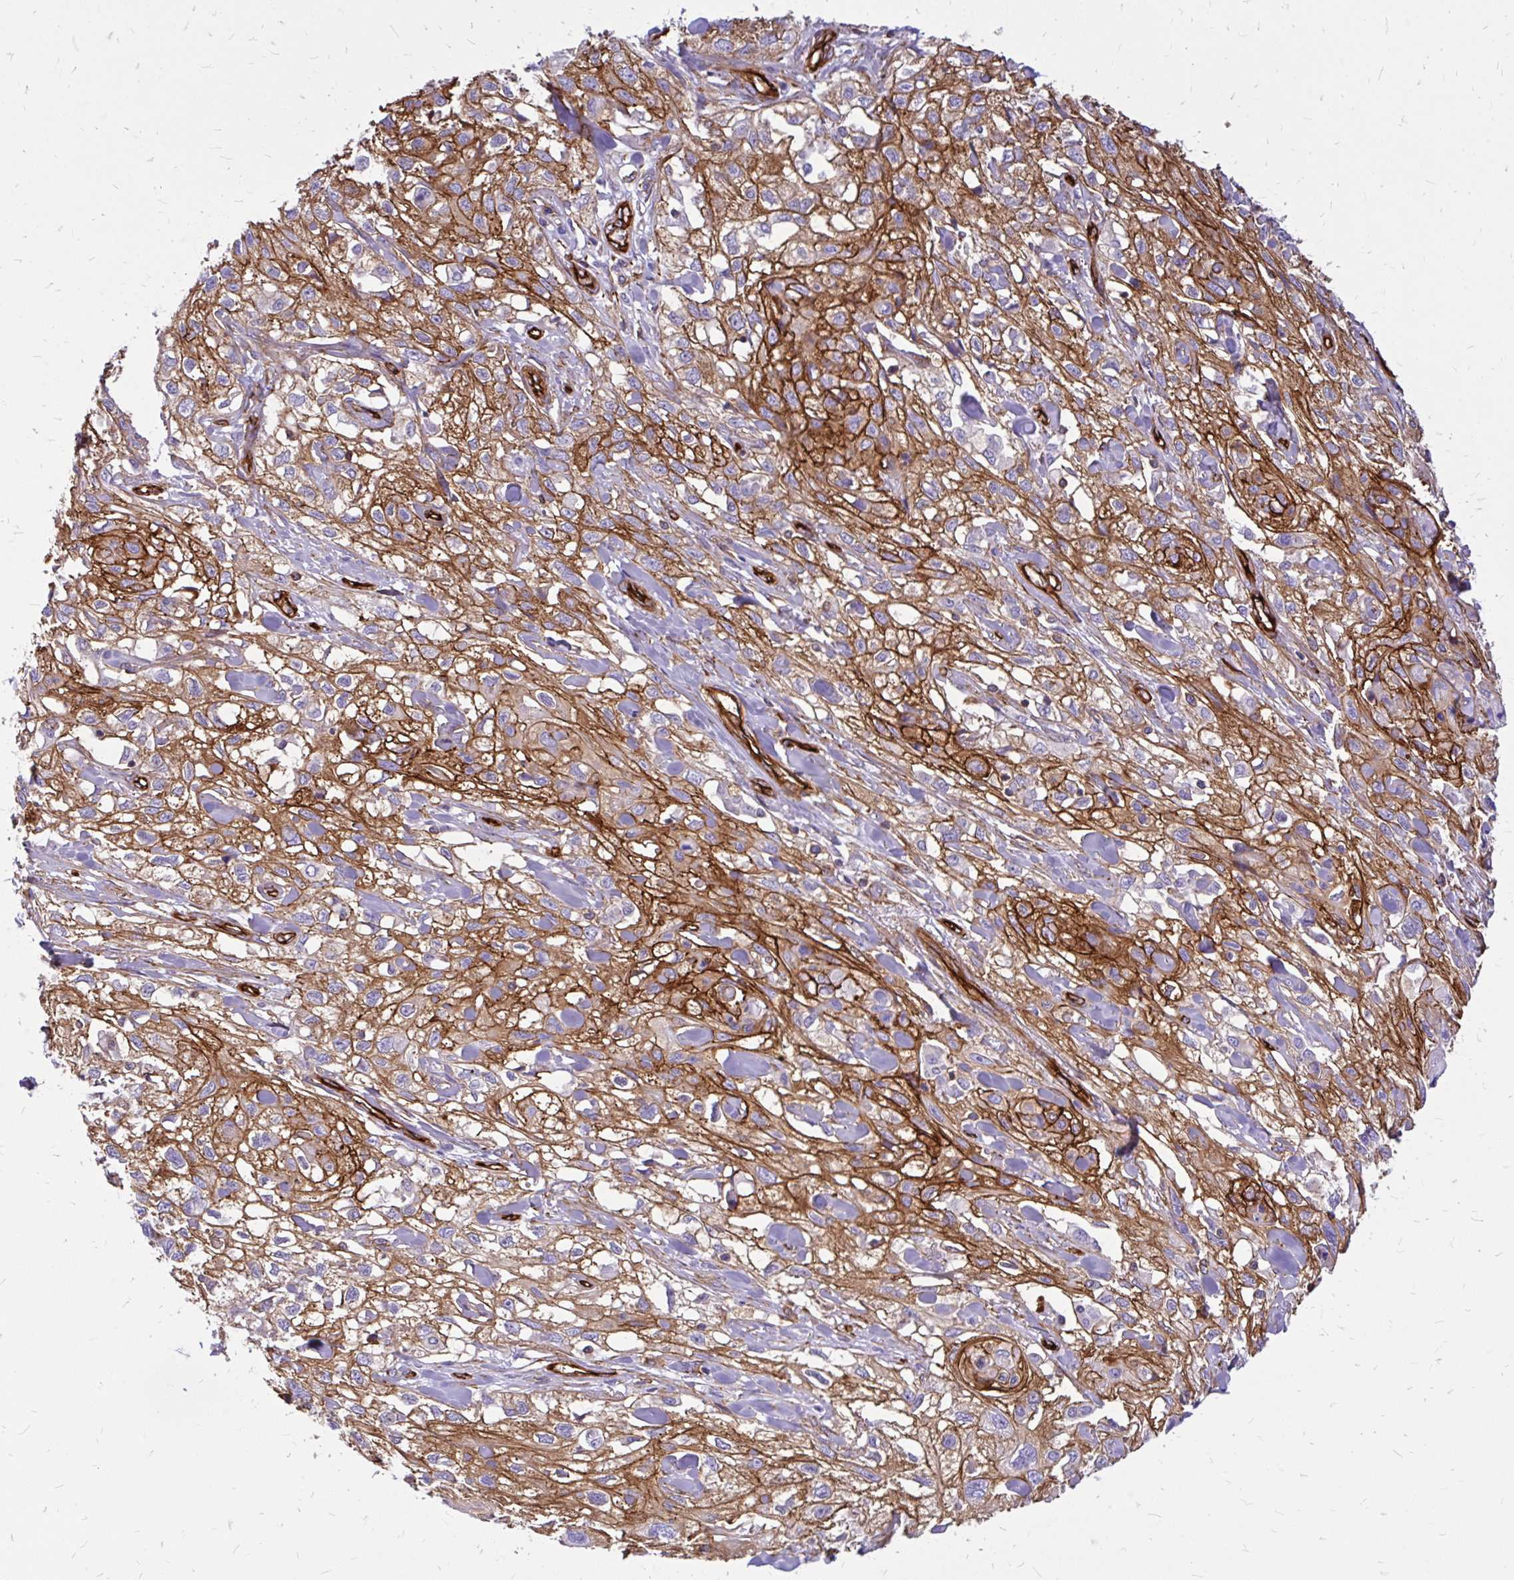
{"staining": {"intensity": "moderate", "quantity": ">75%", "location": "cytoplasmic/membranous"}, "tissue": "skin cancer", "cell_type": "Tumor cells", "image_type": "cancer", "snomed": [{"axis": "morphology", "description": "Squamous cell carcinoma, NOS"}, {"axis": "topography", "description": "Skin"}, {"axis": "topography", "description": "Vulva"}], "caption": "Brown immunohistochemical staining in human skin cancer reveals moderate cytoplasmic/membranous staining in approximately >75% of tumor cells.", "gene": "MAP1LC3B", "patient": {"sex": "female", "age": 86}}